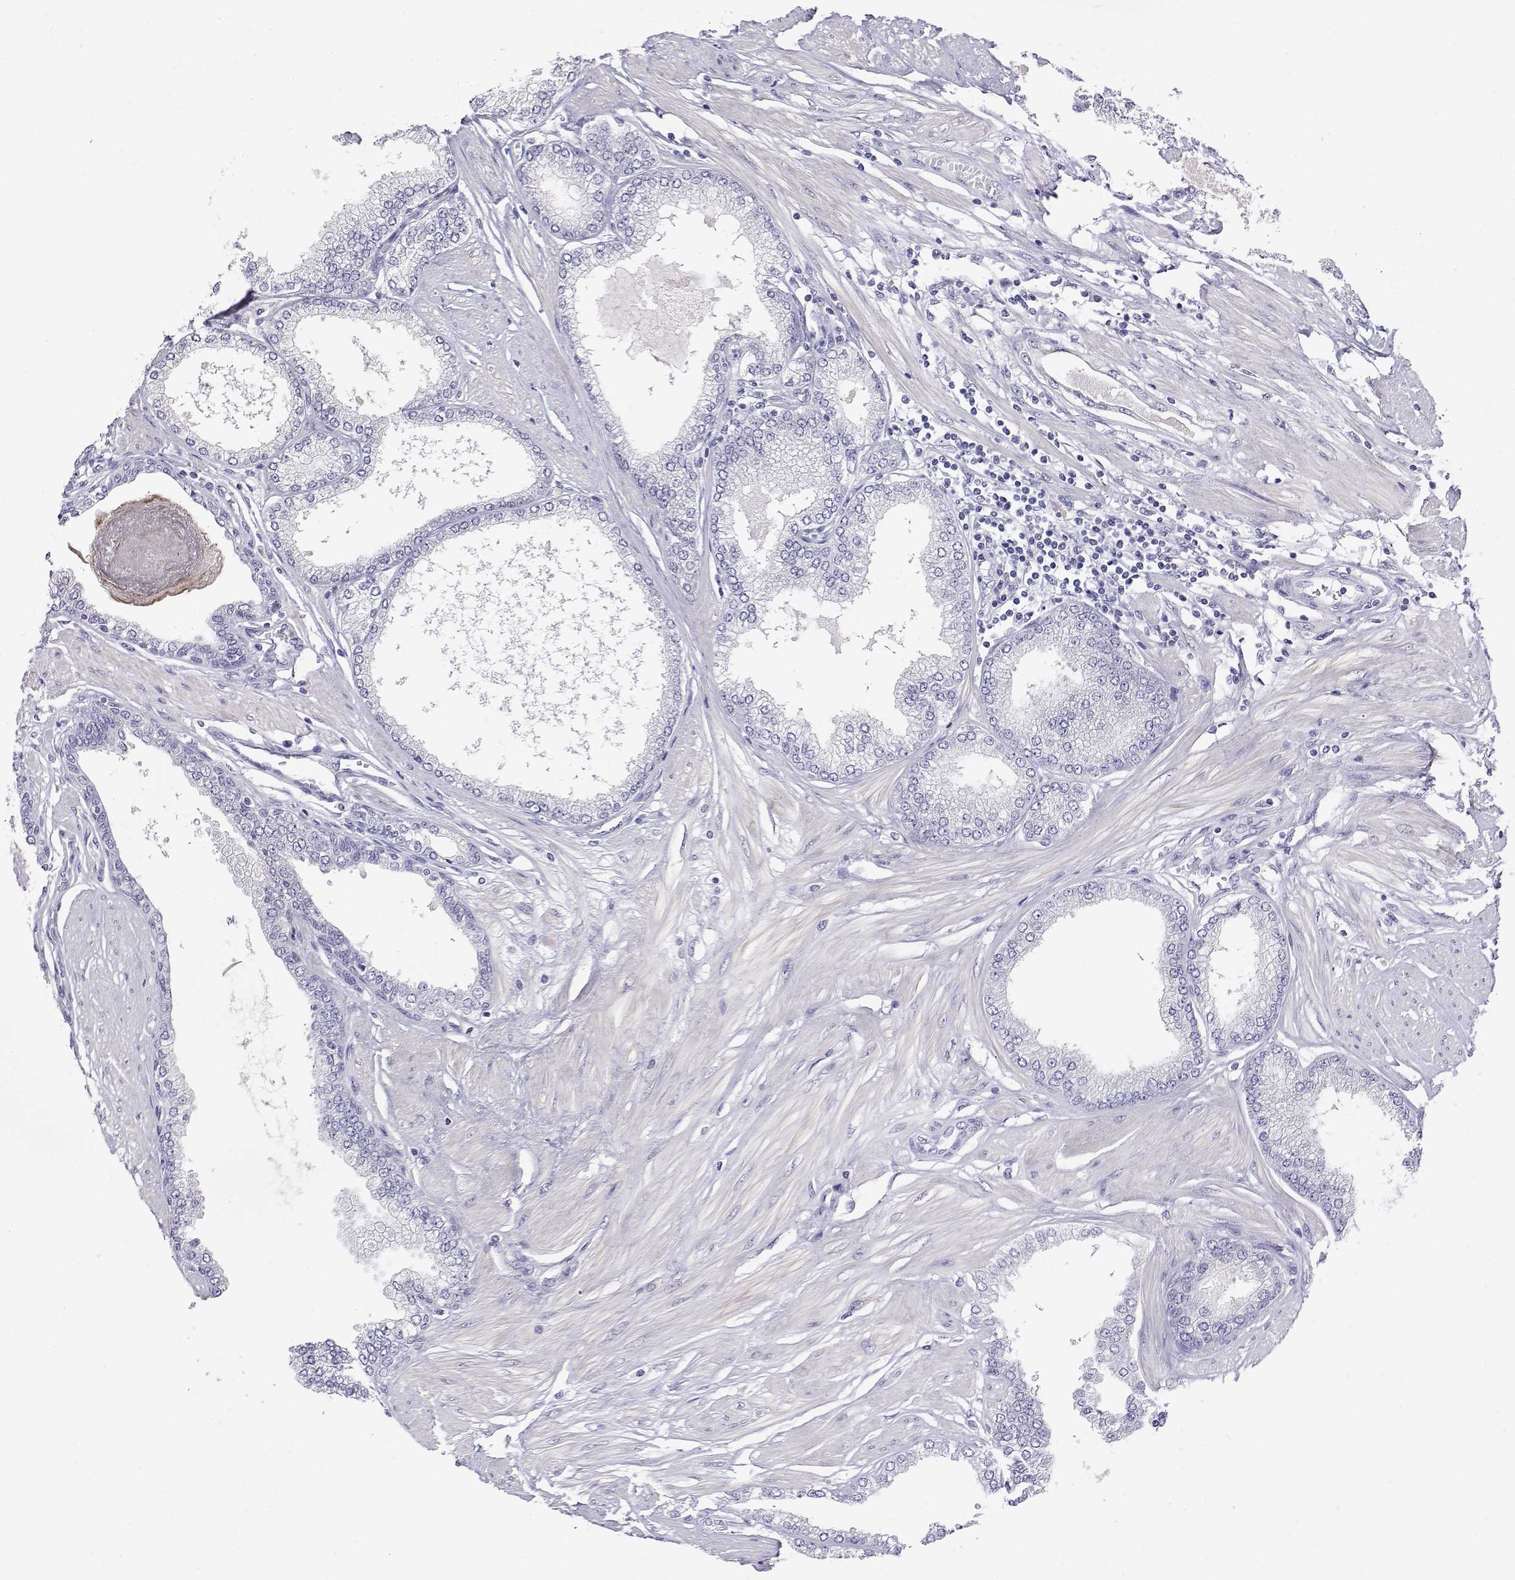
{"staining": {"intensity": "negative", "quantity": "none", "location": "none"}, "tissue": "prostate cancer", "cell_type": "Tumor cells", "image_type": "cancer", "snomed": [{"axis": "morphology", "description": "Adenocarcinoma, Low grade"}, {"axis": "topography", "description": "Prostate"}], "caption": "DAB immunohistochemical staining of prostate low-grade adenocarcinoma reveals no significant positivity in tumor cells.", "gene": "LY6D", "patient": {"sex": "male", "age": 55}}